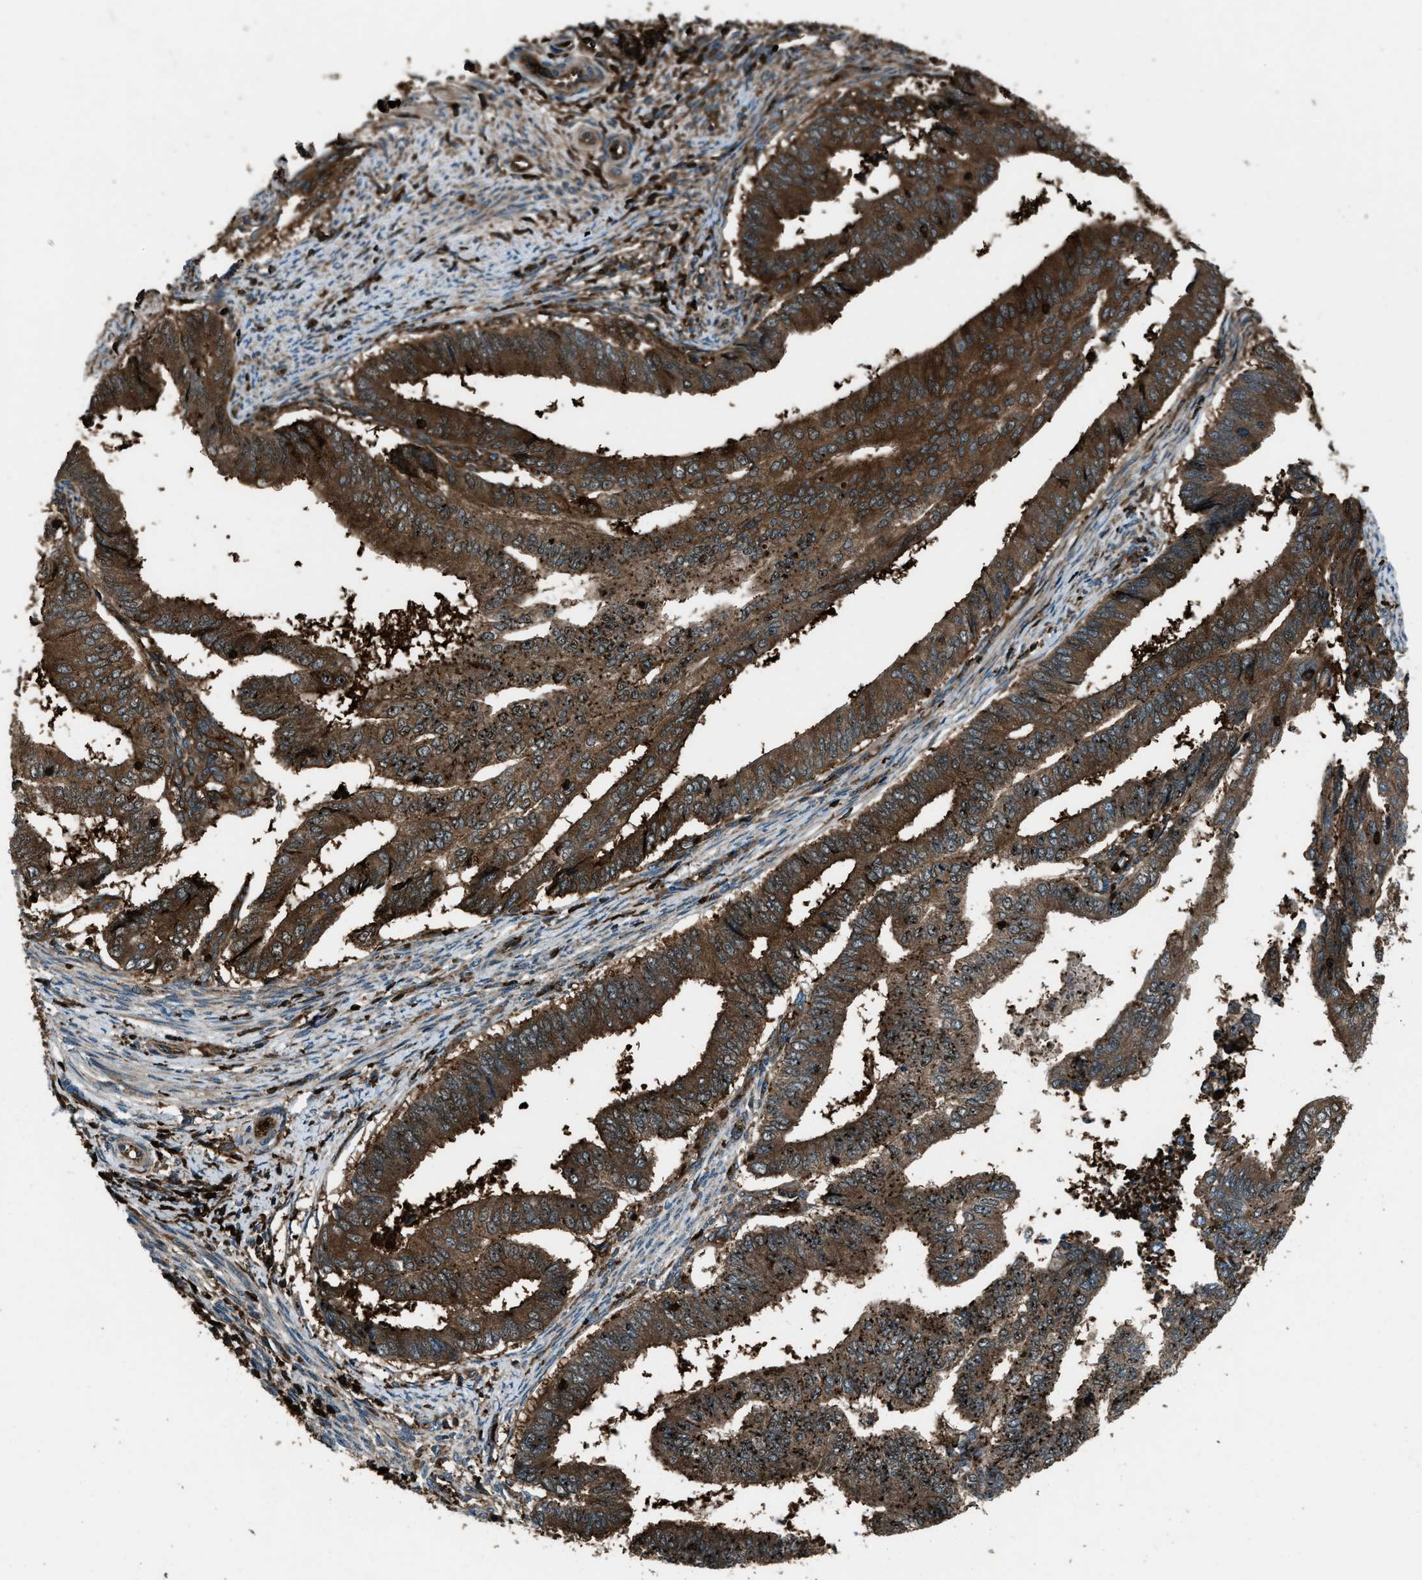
{"staining": {"intensity": "moderate", "quantity": ">75%", "location": "cytoplasmic/membranous"}, "tissue": "endometrial cancer", "cell_type": "Tumor cells", "image_type": "cancer", "snomed": [{"axis": "morphology", "description": "Polyp, NOS"}, {"axis": "morphology", "description": "Adenocarcinoma, NOS"}, {"axis": "morphology", "description": "Adenoma, NOS"}, {"axis": "topography", "description": "Endometrium"}], "caption": "Immunohistochemical staining of human adenoma (endometrial) displays moderate cytoplasmic/membranous protein expression in approximately >75% of tumor cells. (Stains: DAB (3,3'-diaminobenzidine) in brown, nuclei in blue, Microscopy: brightfield microscopy at high magnification).", "gene": "SNX30", "patient": {"sex": "female", "age": 79}}